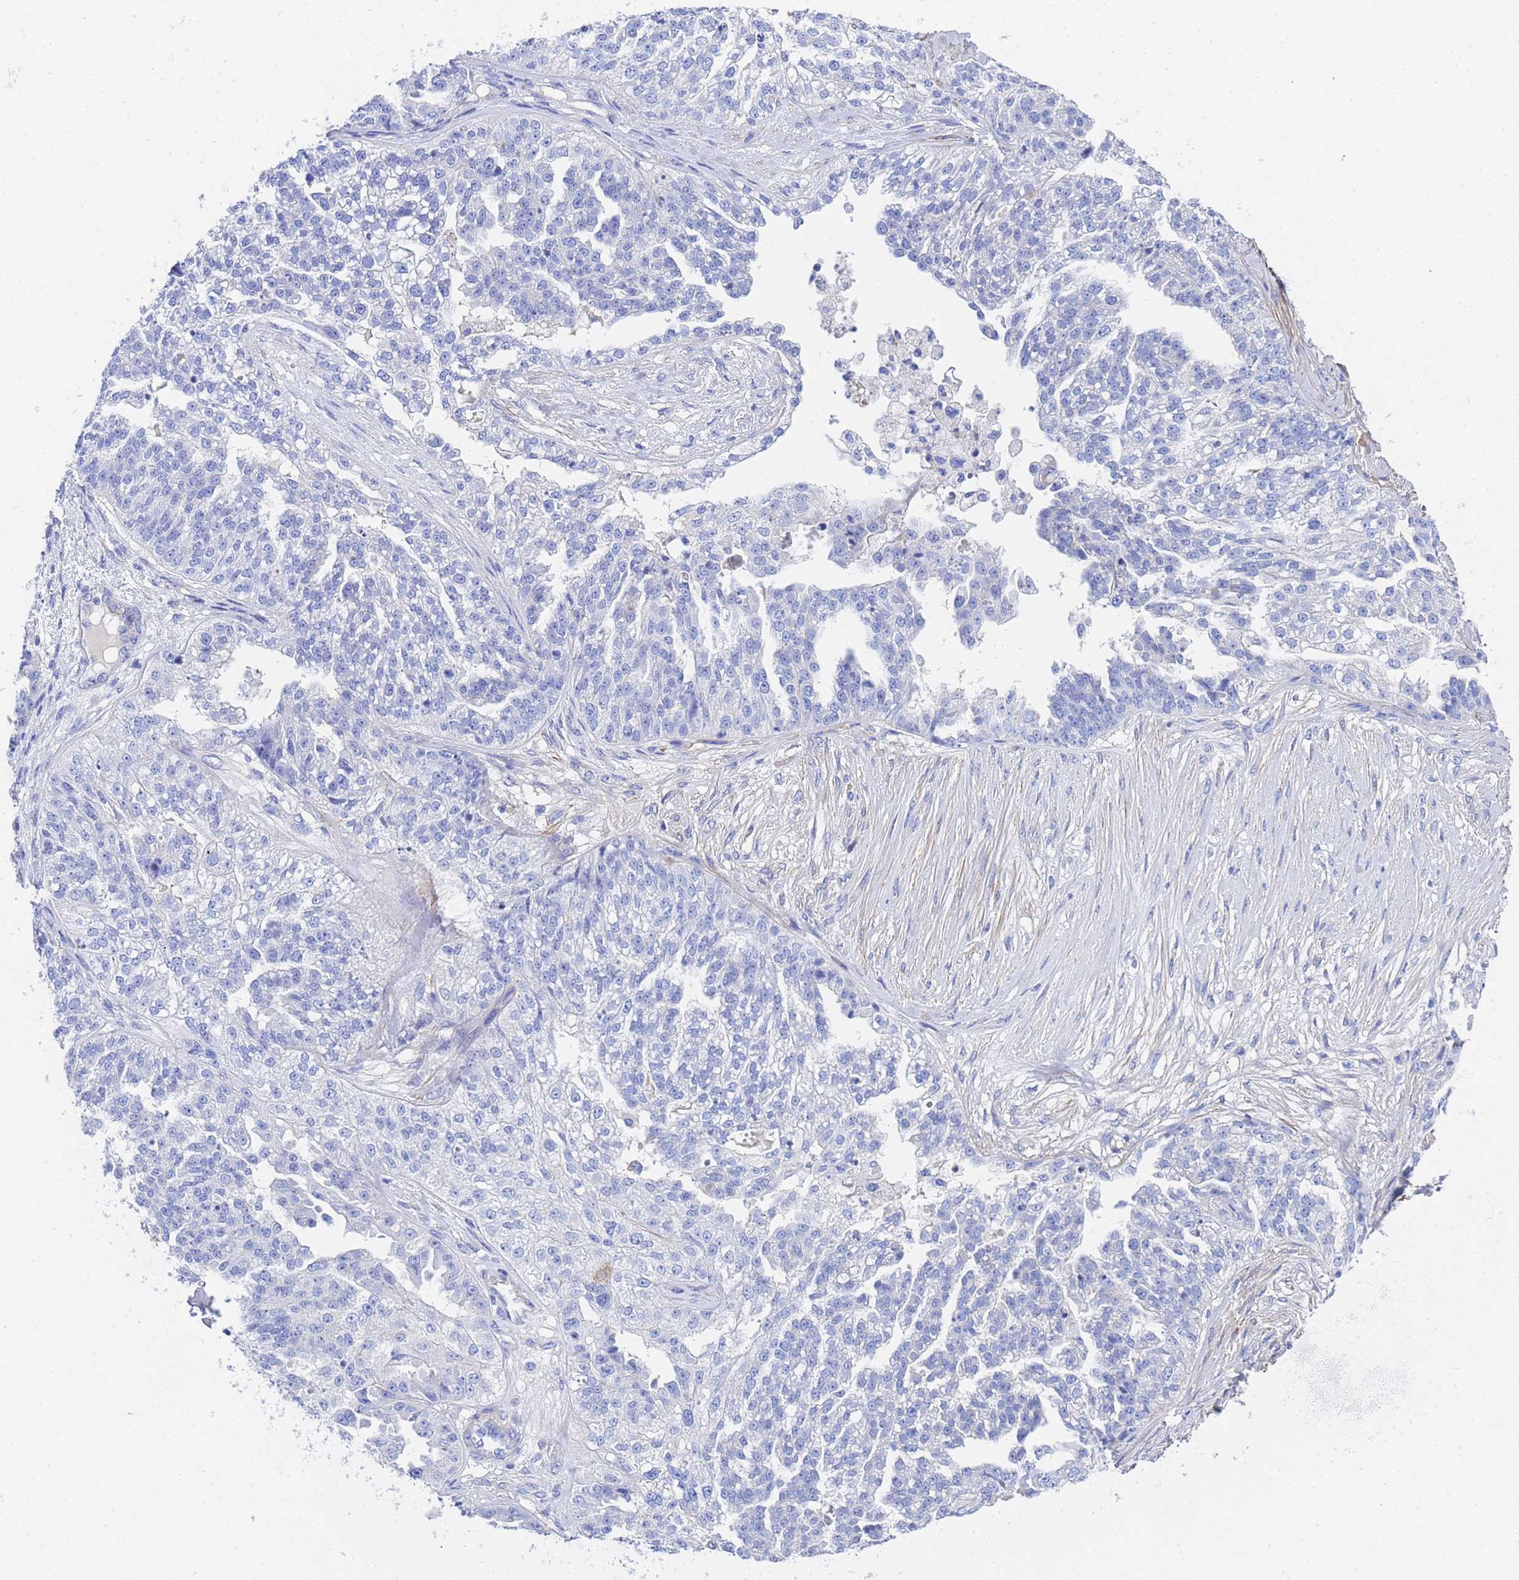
{"staining": {"intensity": "negative", "quantity": "none", "location": "none"}, "tissue": "ovarian cancer", "cell_type": "Tumor cells", "image_type": "cancer", "snomed": [{"axis": "morphology", "description": "Cystadenocarcinoma, serous, NOS"}, {"axis": "topography", "description": "Ovary"}], "caption": "Human ovarian cancer stained for a protein using IHC demonstrates no expression in tumor cells.", "gene": "CST4", "patient": {"sex": "female", "age": 58}}